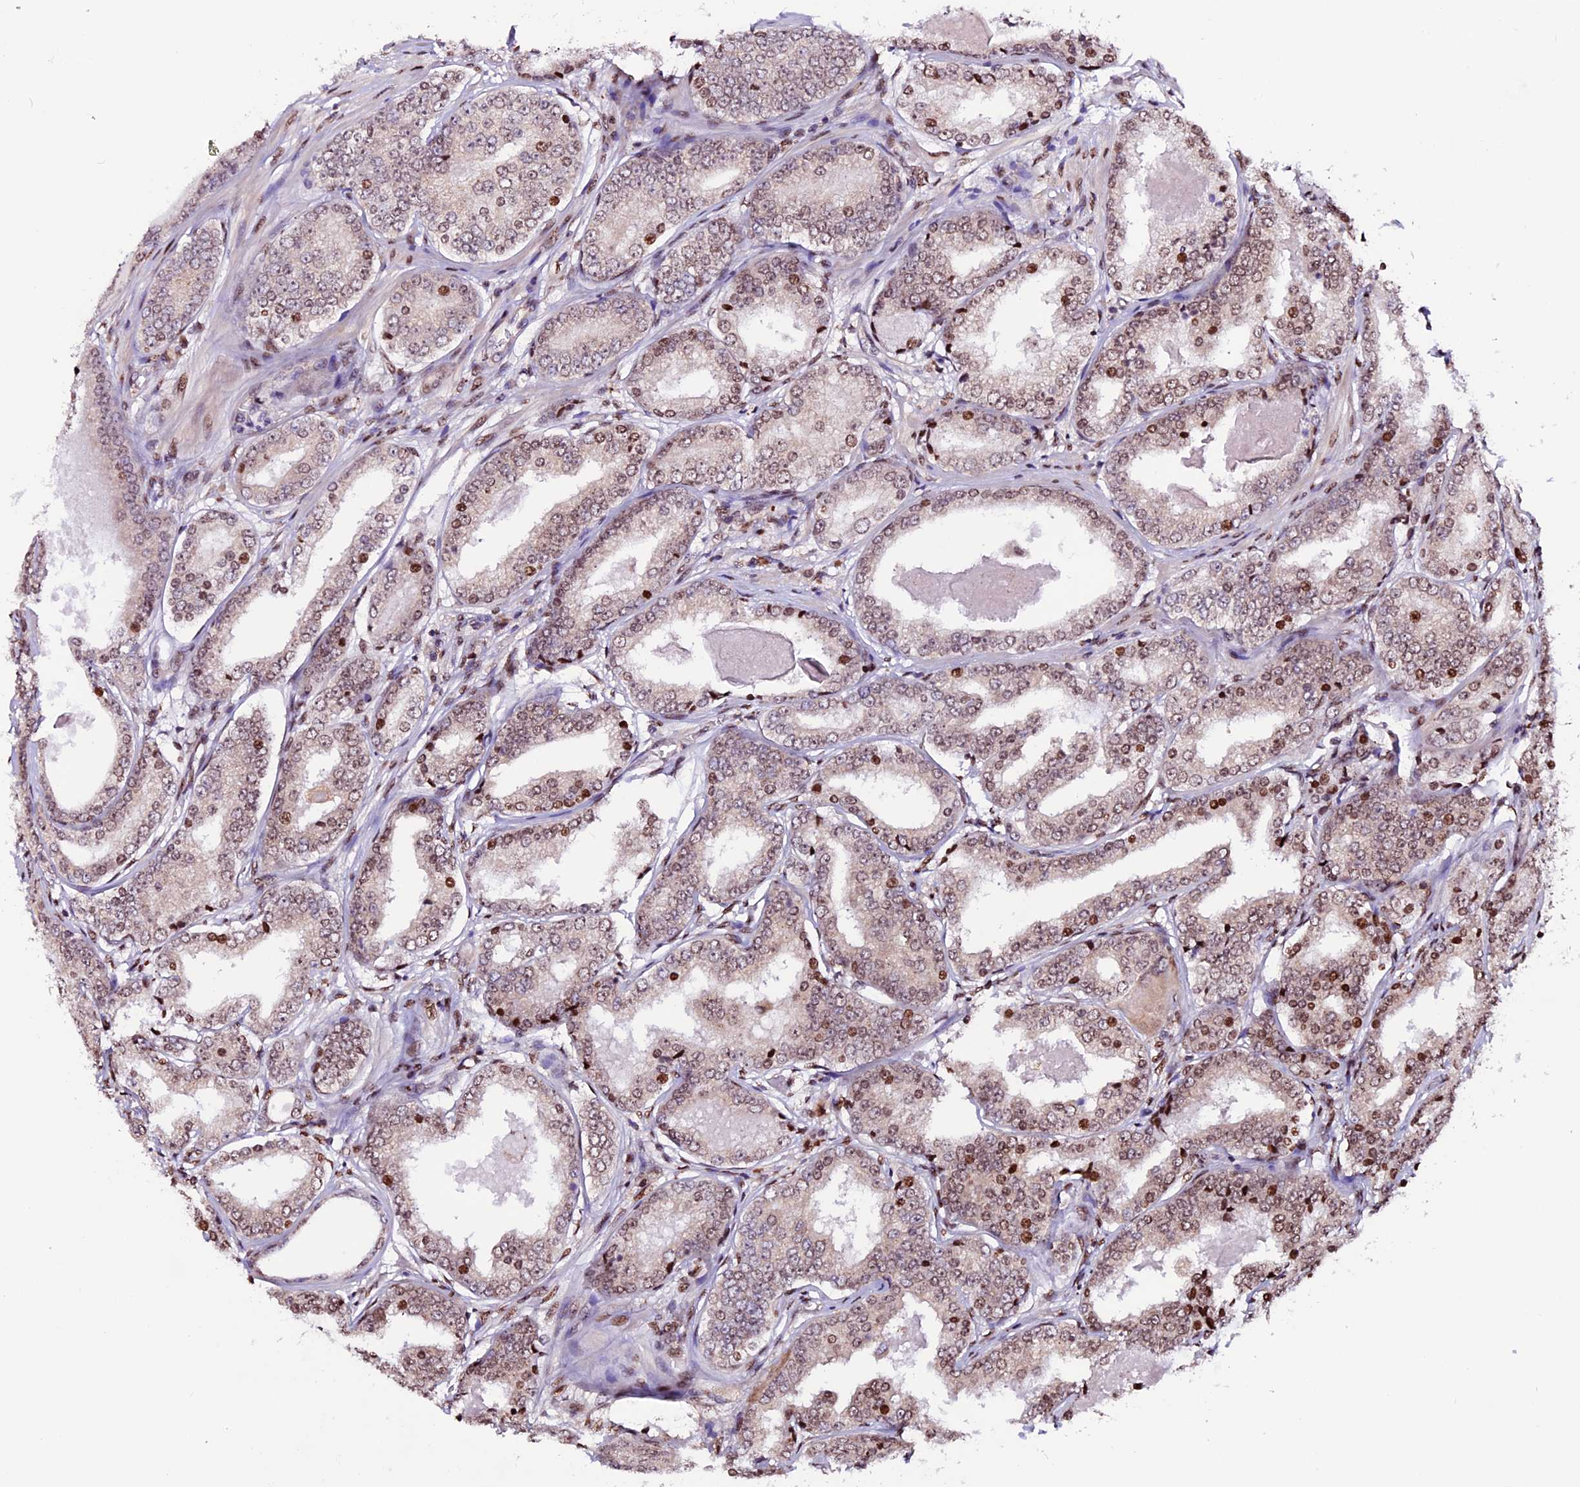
{"staining": {"intensity": "moderate", "quantity": "25%-75%", "location": "nuclear"}, "tissue": "prostate cancer", "cell_type": "Tumor cells", "image_type": "cancer", "snomed": [{"axis": "morphology", "description": "Adenocarcinoma, Low grade"}, {"axis": "topography", "description": "Prostate"}], "caption": "Immunohistochemistry micrograph of neoplastic tissue: prostate cancer (adenocarcinoma (low-grade)) stained using immunohistochemistry reveals medium levels of moderate protein expression localized specifically in the nuclear of tumor cells, appearing as a nuclear brown color.", "gene": "RINL", "patient": {"sex": "male", "age": 68}}